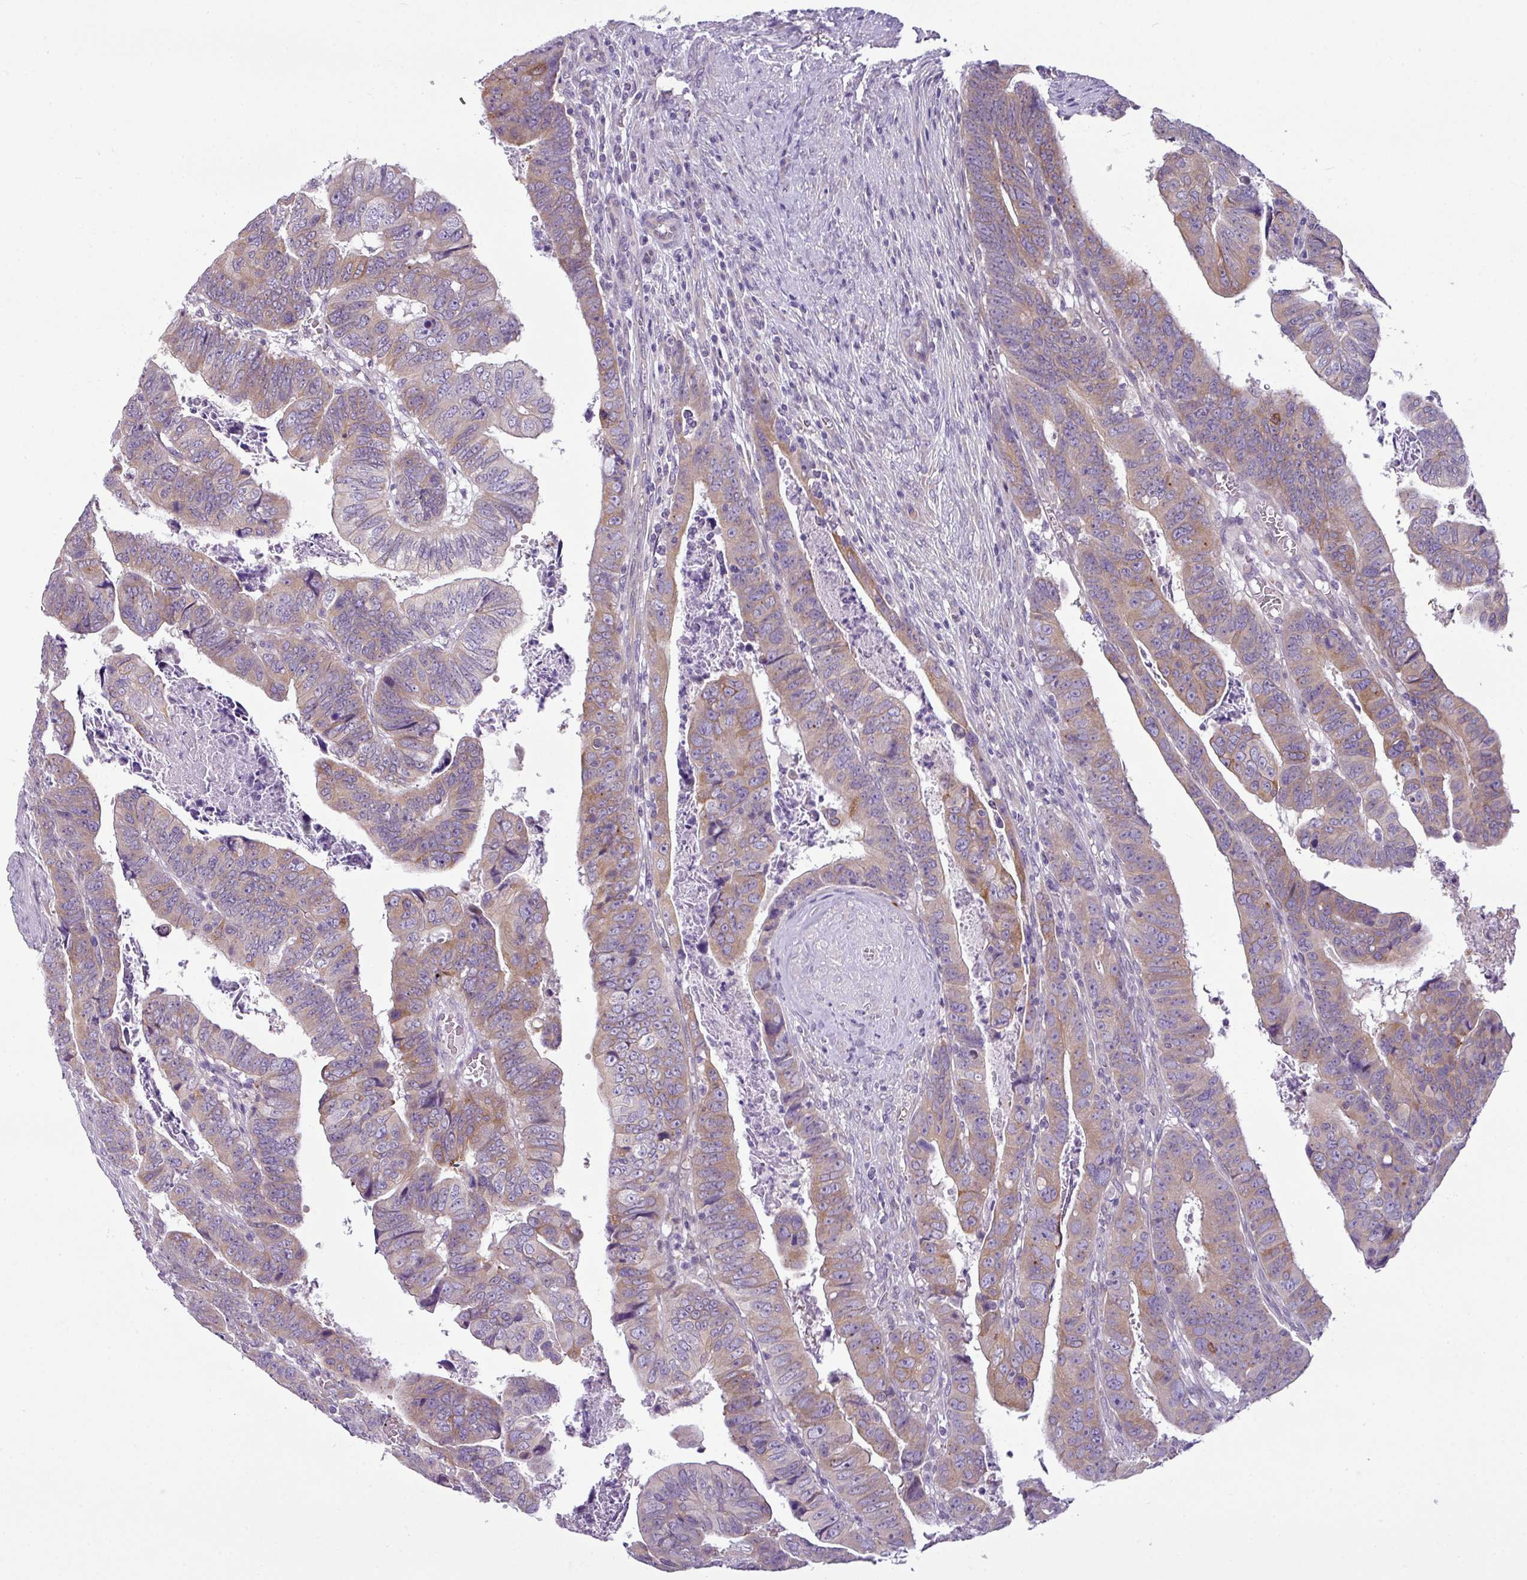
{"staining": {"intensity": "moderate", "quantity": ">75%", "location": "cytoplasmic/membranous"}, "tissue": "colorectal cancer", "cell_type": "Tumor cells", "image_type": "cancer", "snomed": [{"axis": "morphology", "description": "Normal tissue, NOS"}, {"axis": "morphology", "description": "Adenocarcinoma, NOS"}, {"axis": "topography", "description": "Rectum"}], "caption": "Immunohistochemistry of human colorectal cancer (adenocarcinoma) demonstrates medium levels of moderate cytoplasmic/membranous expression in approximately >75% of tumor cells.", "gene": "TOR1AIP2", "patient": {"sex": "female", "age": 65}}